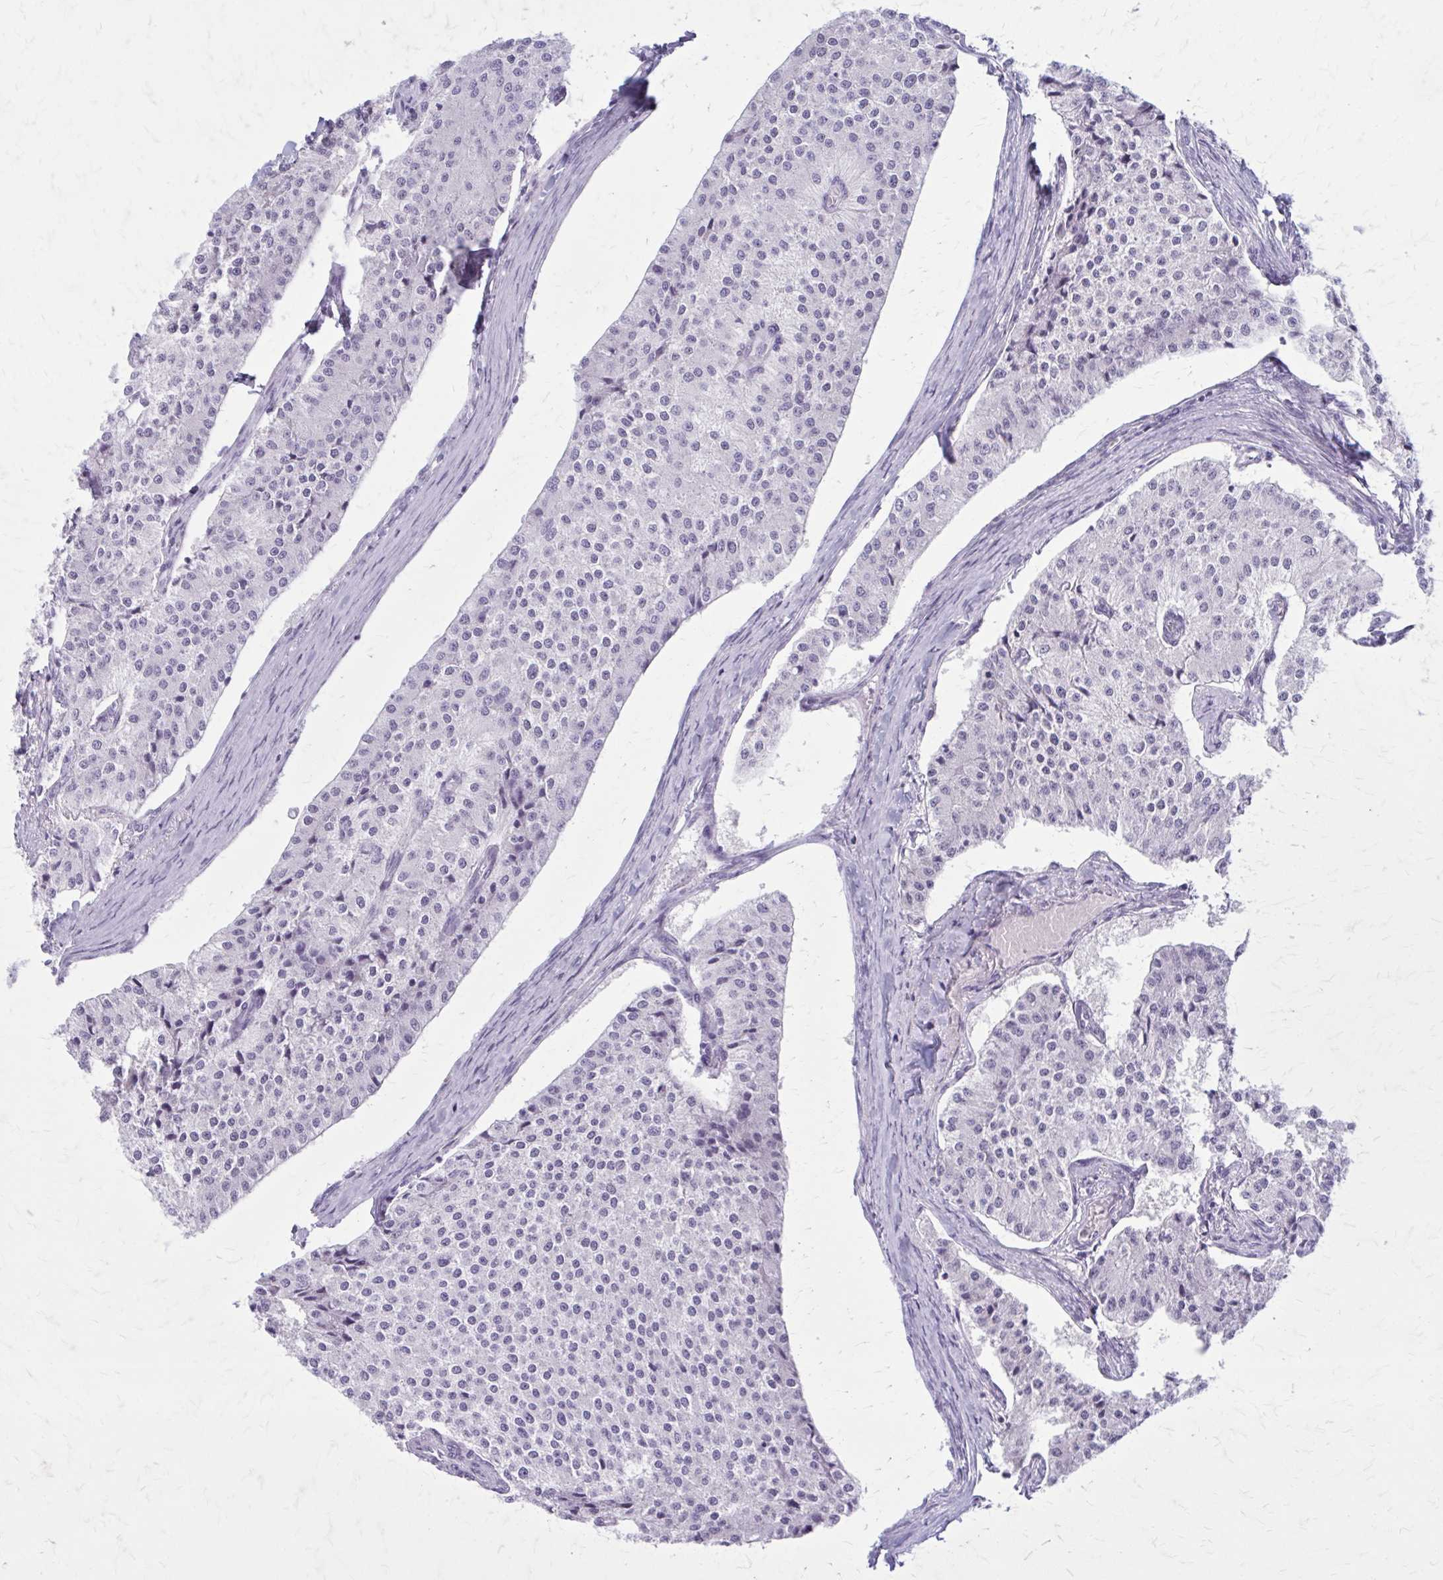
{"staining": {"intensity": "negative", "quantity": "none", "location": "none"}, "tissue": "carcinoid", "cell_type": "Tumor cells", "image_type": "cancer", "snomed": [{"axis": "morphology", "description": "Carcinoid, malignant, NOS"}, {"axis": "topography", "description": "Colon"}], "caption": "Immunohistochemical staining of malignant carcinoid exhibits no significant expression in tumor cells. (IHC, brightfield microscopy, high magnification).", "gene": "GAD1", "patient": {"sex": "female", "age": 52}}